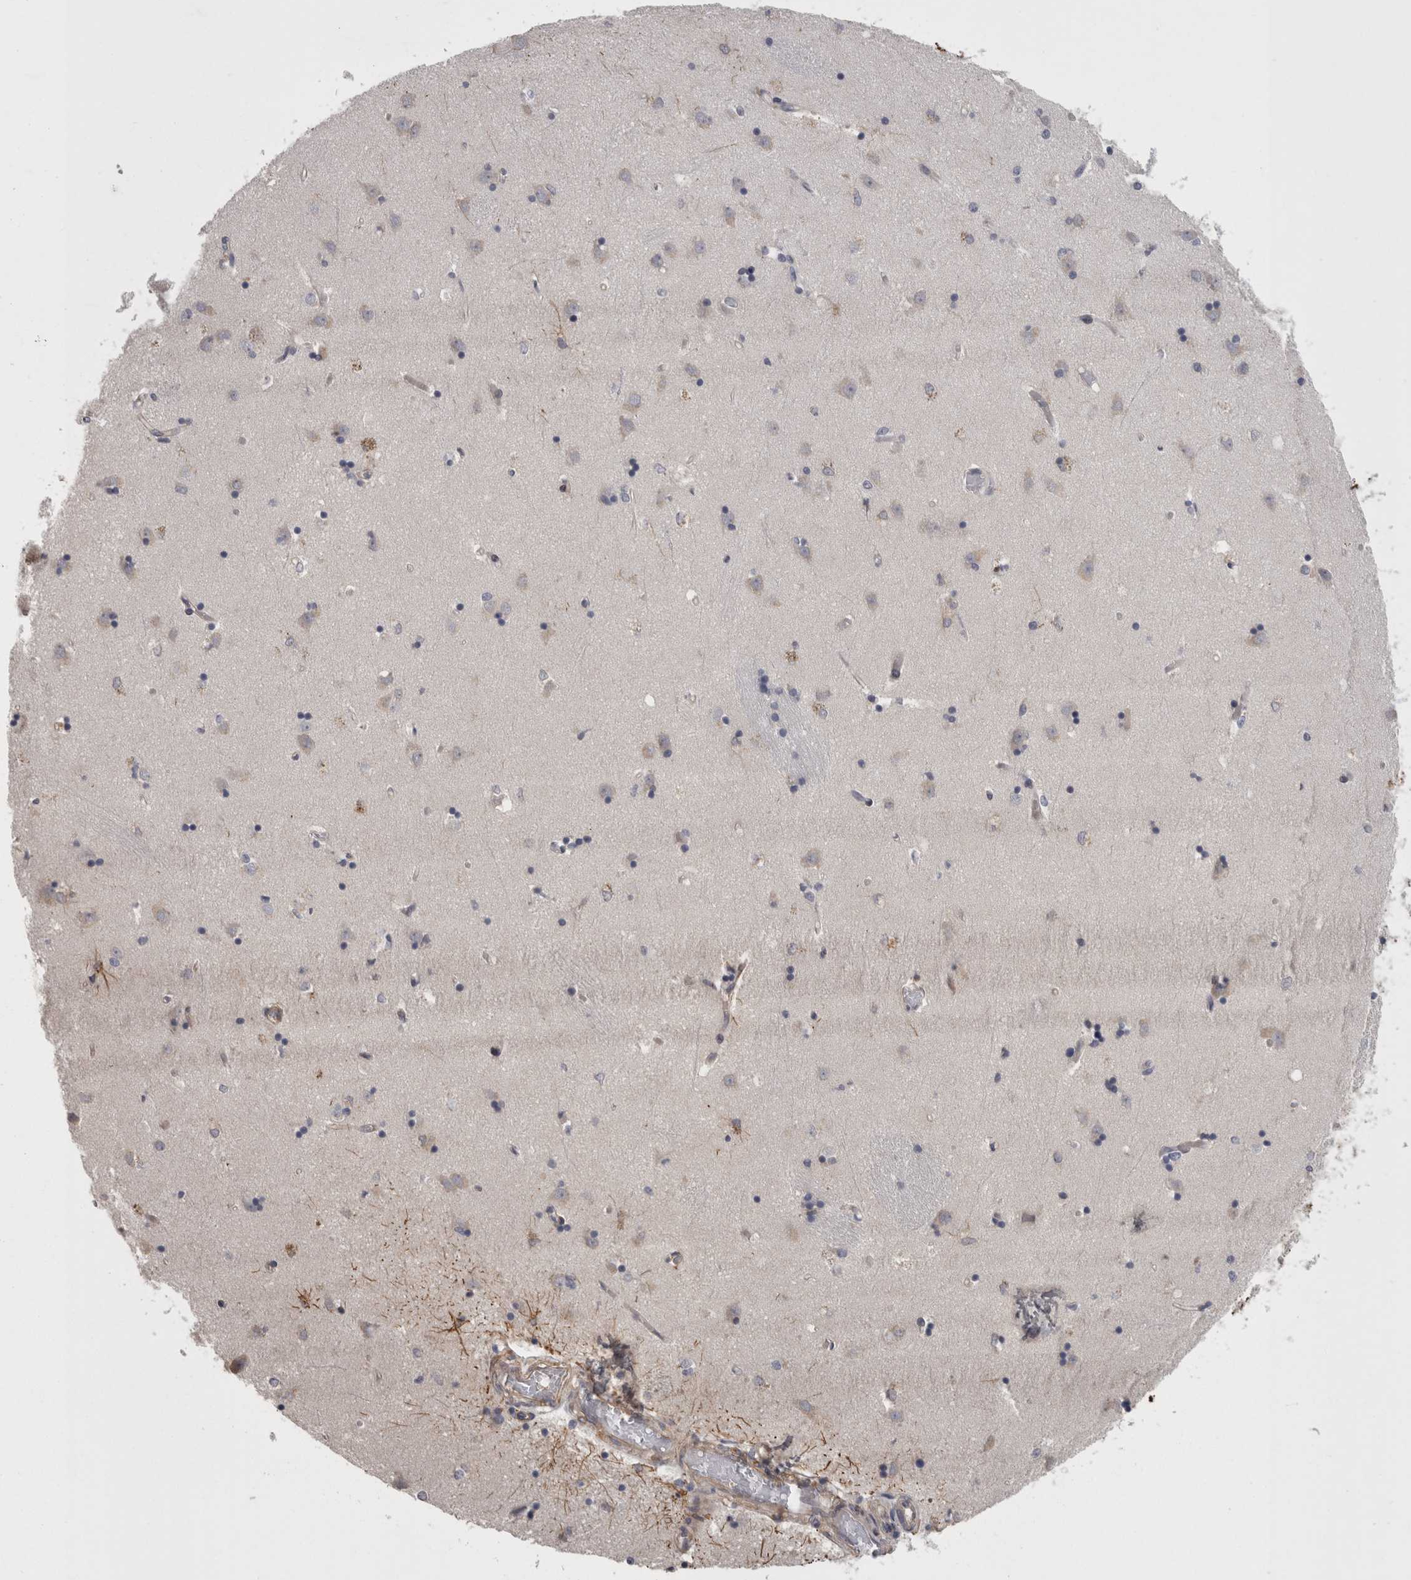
{"staining": {"intensity": "weak", "quantity": "<25%", "location": "cytoplasmic/membranous"}, "tissue": "caudate", "cell_type": "Glial cells", "image_type": "normal", "snomed": [{"axis": "morphology", "description": "Normal tissue, NOS"}, {"axis": "topography", "description": "Lateral ventricle wall"}], "caption": "Protein analysis of unremarkable caudate reveals no significant staining in glial cells. (DAB immunohistochemistry (IHC), high magnification).", "gene": "RMDN1", "patient": {"sex": "male", "age": 45}}